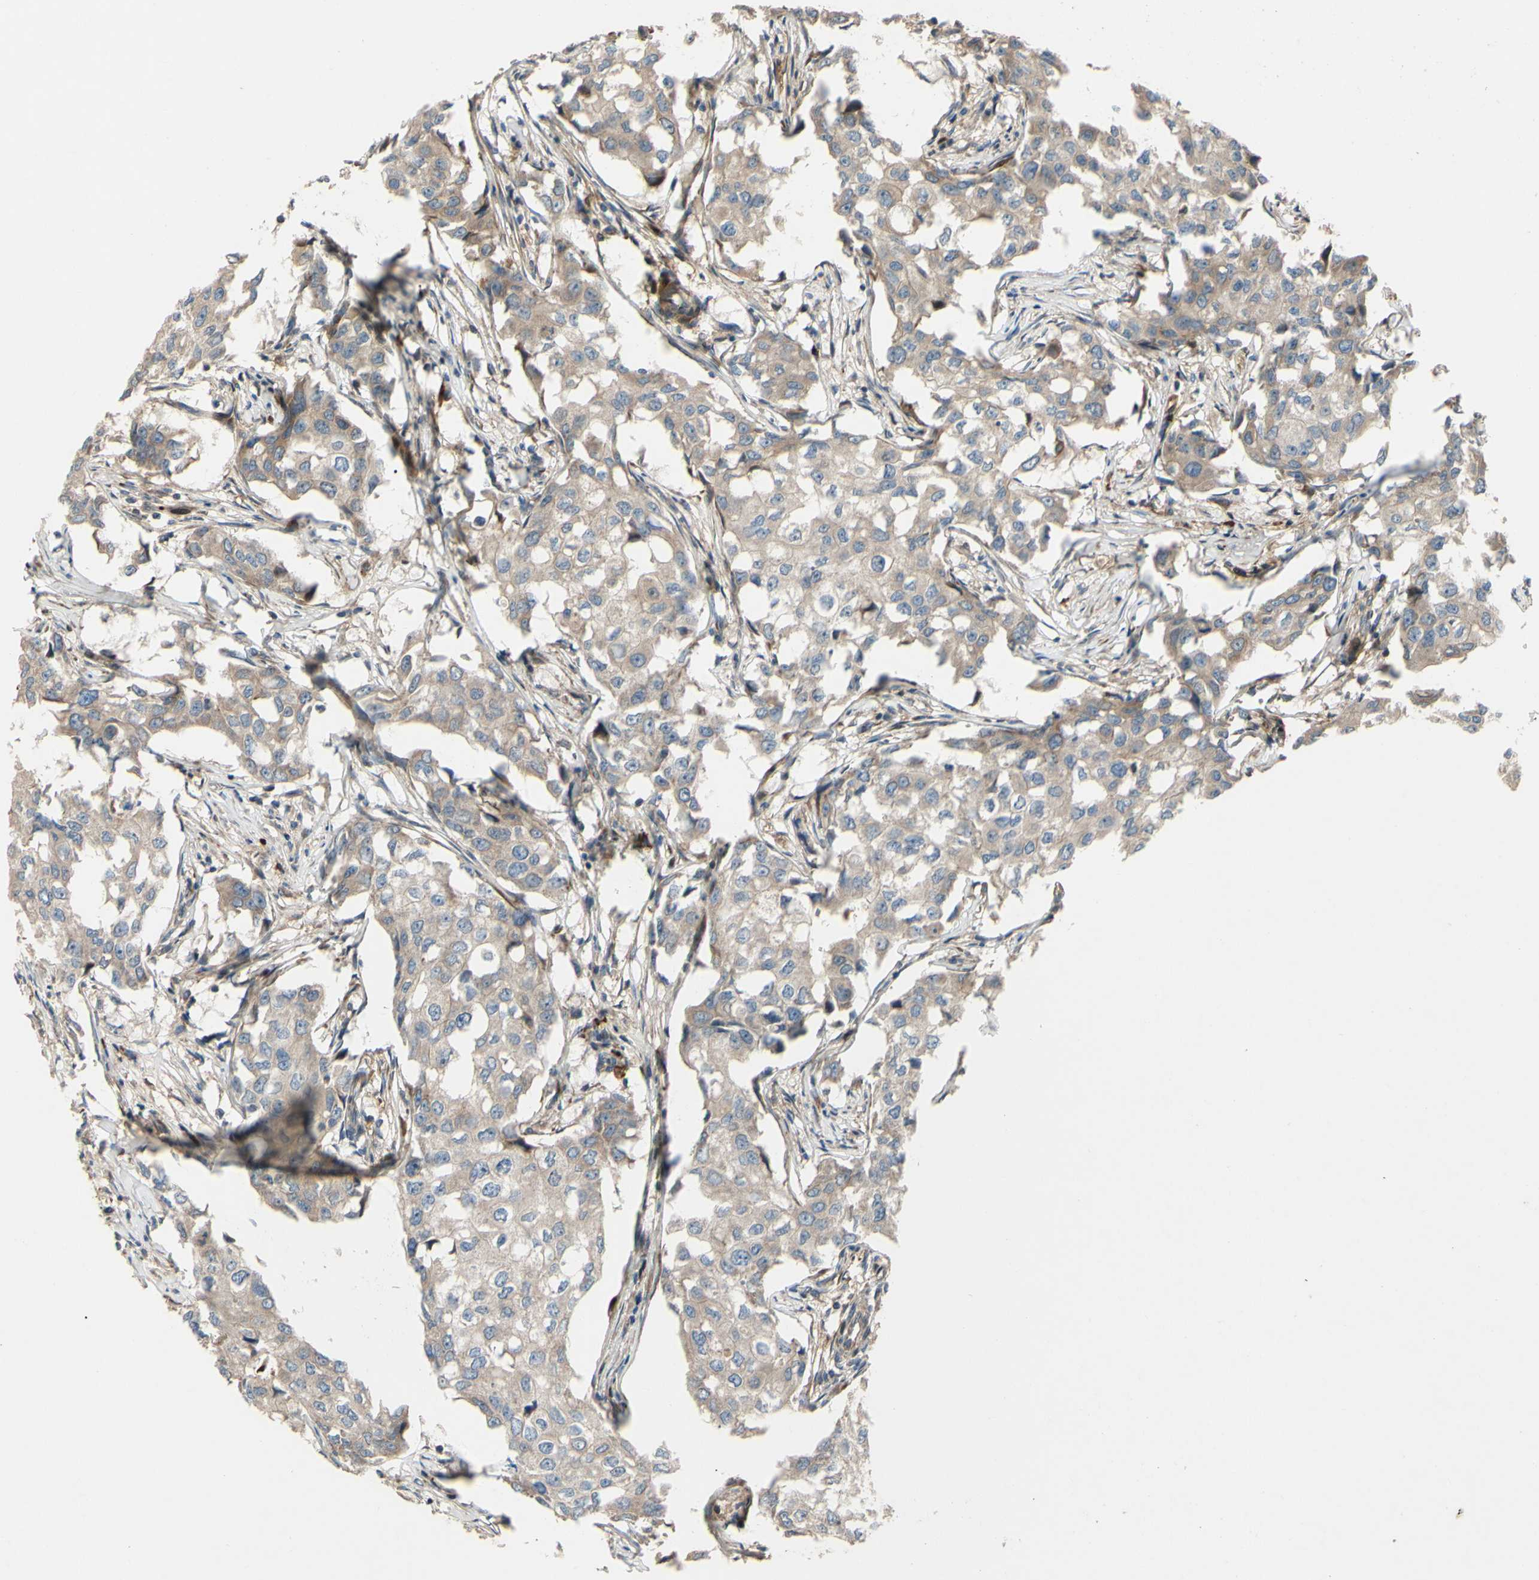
{"staining": {"intensity": "weak", "quantity": ">75%", "location": "cytoplasmic/membranous"}, "tissue": "breast cancer", "cell_type": "Tumor cells", "image_type": "cancer", "snomed": [{"axis": "morphology", "description": "Duct carcinoma"}, {"axis": "topography", "description": "Breast"}], "caption": "Immunohistochemical staining of intraductal carcinoma (breast) shows low levels of weak cytoplasmic/membranous protein staining in about >75% of tumor cells.", "gene": "SPTLC1", "patient": {"sex": "female", "age": 27}}